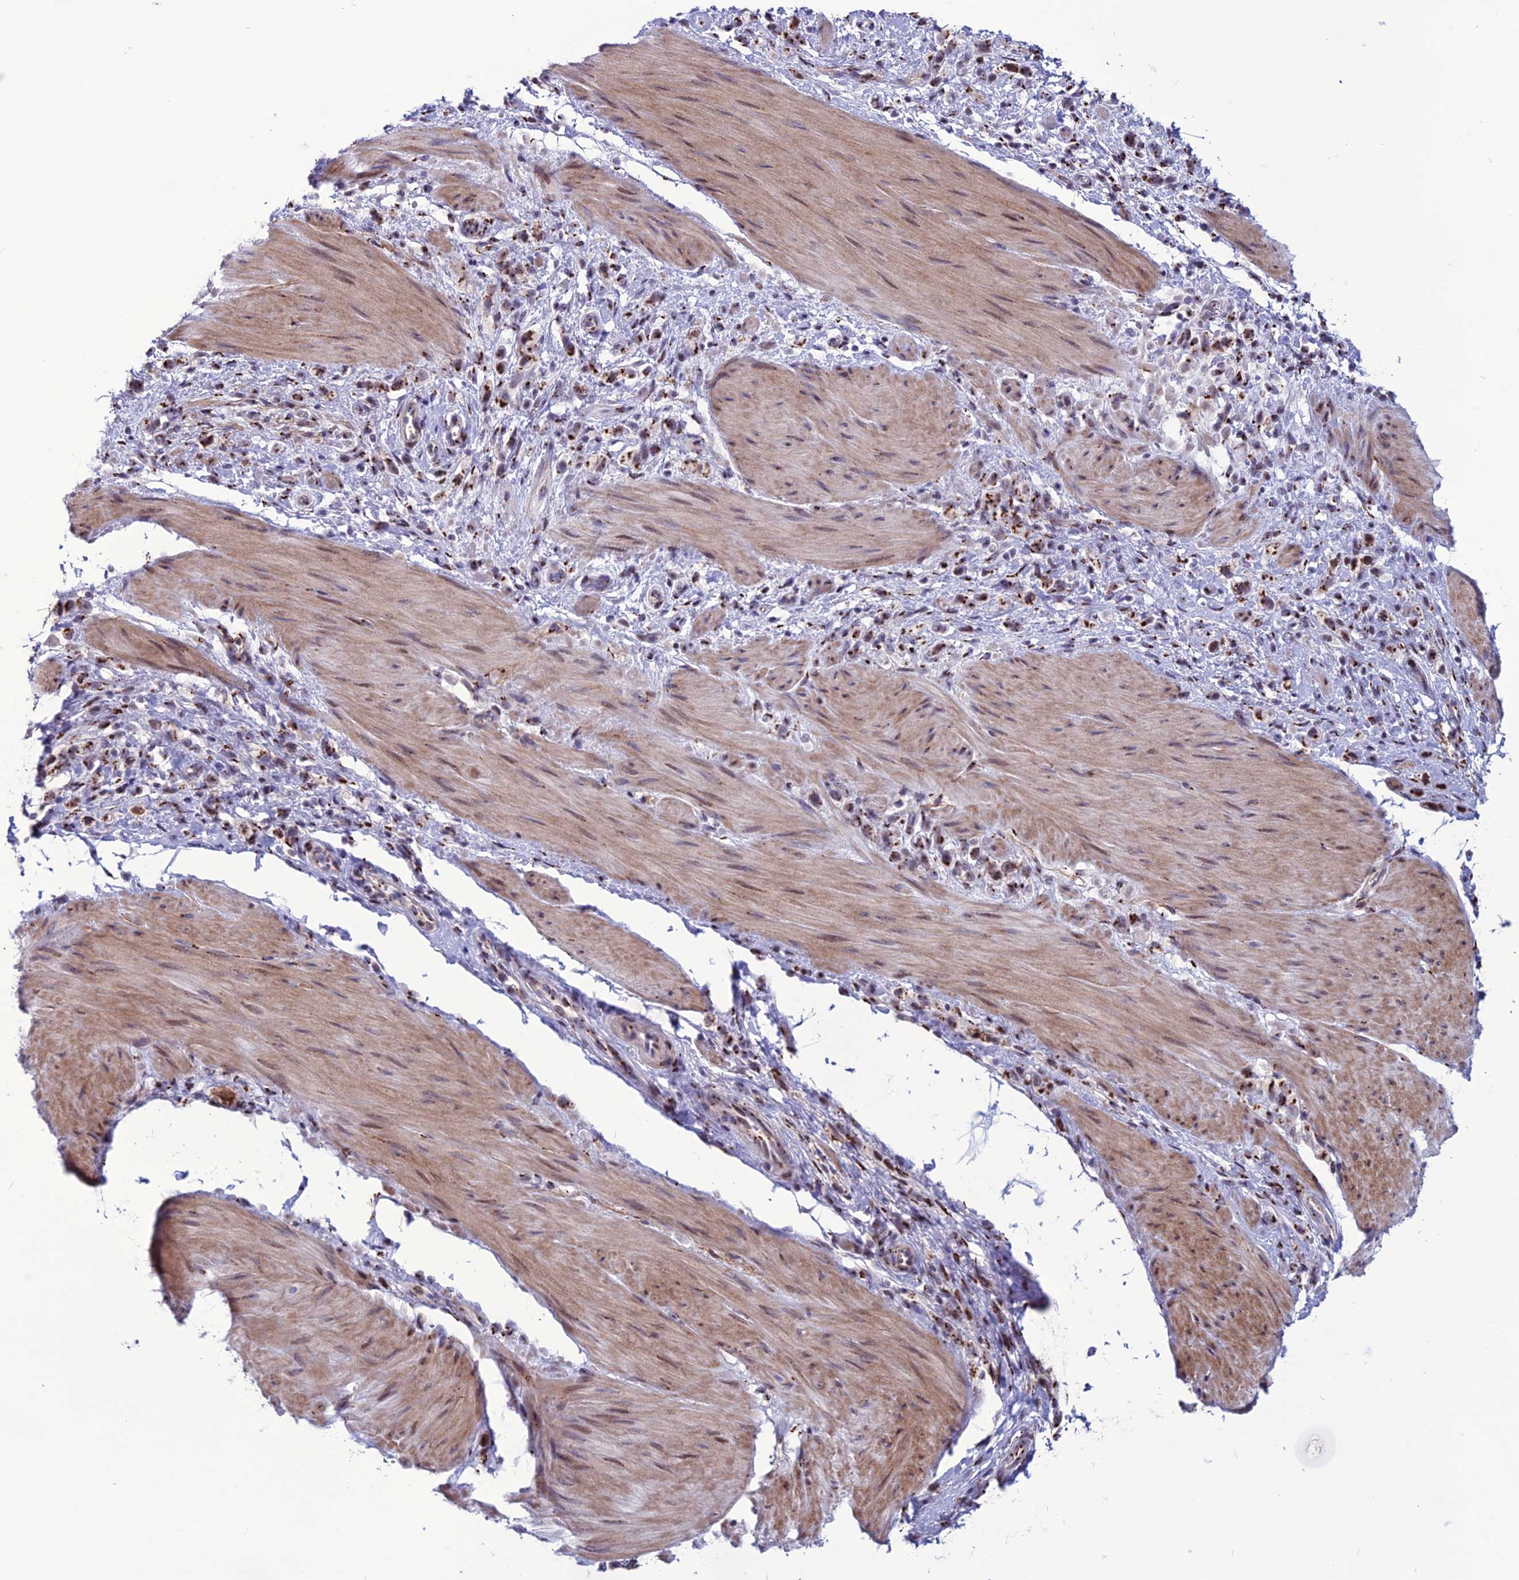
{"staining": {"intensity": "moderate", "quantity": ">75%", "location": "cytoplasmic/membranous"}, "tissue": "stomach cancer", "cell_type": "Tumor cells", "image_type": "cancer", "snomed": [{"axis": "morphology", "description": "Adenocarcinoma, NOS"}, {"axis": "topography", "description": "Stomach"}], "caption": "Stomach adenocarcinoma stained with DAB (3,3'-diaminobenzidine) immunohistochemistry shows medium levels of moderate cytoplasmic/membranous positivity in approximately >75% of tumor cells.", "gene": "PLEKHA4", "patient": {"sex": "female", "age": 65}}